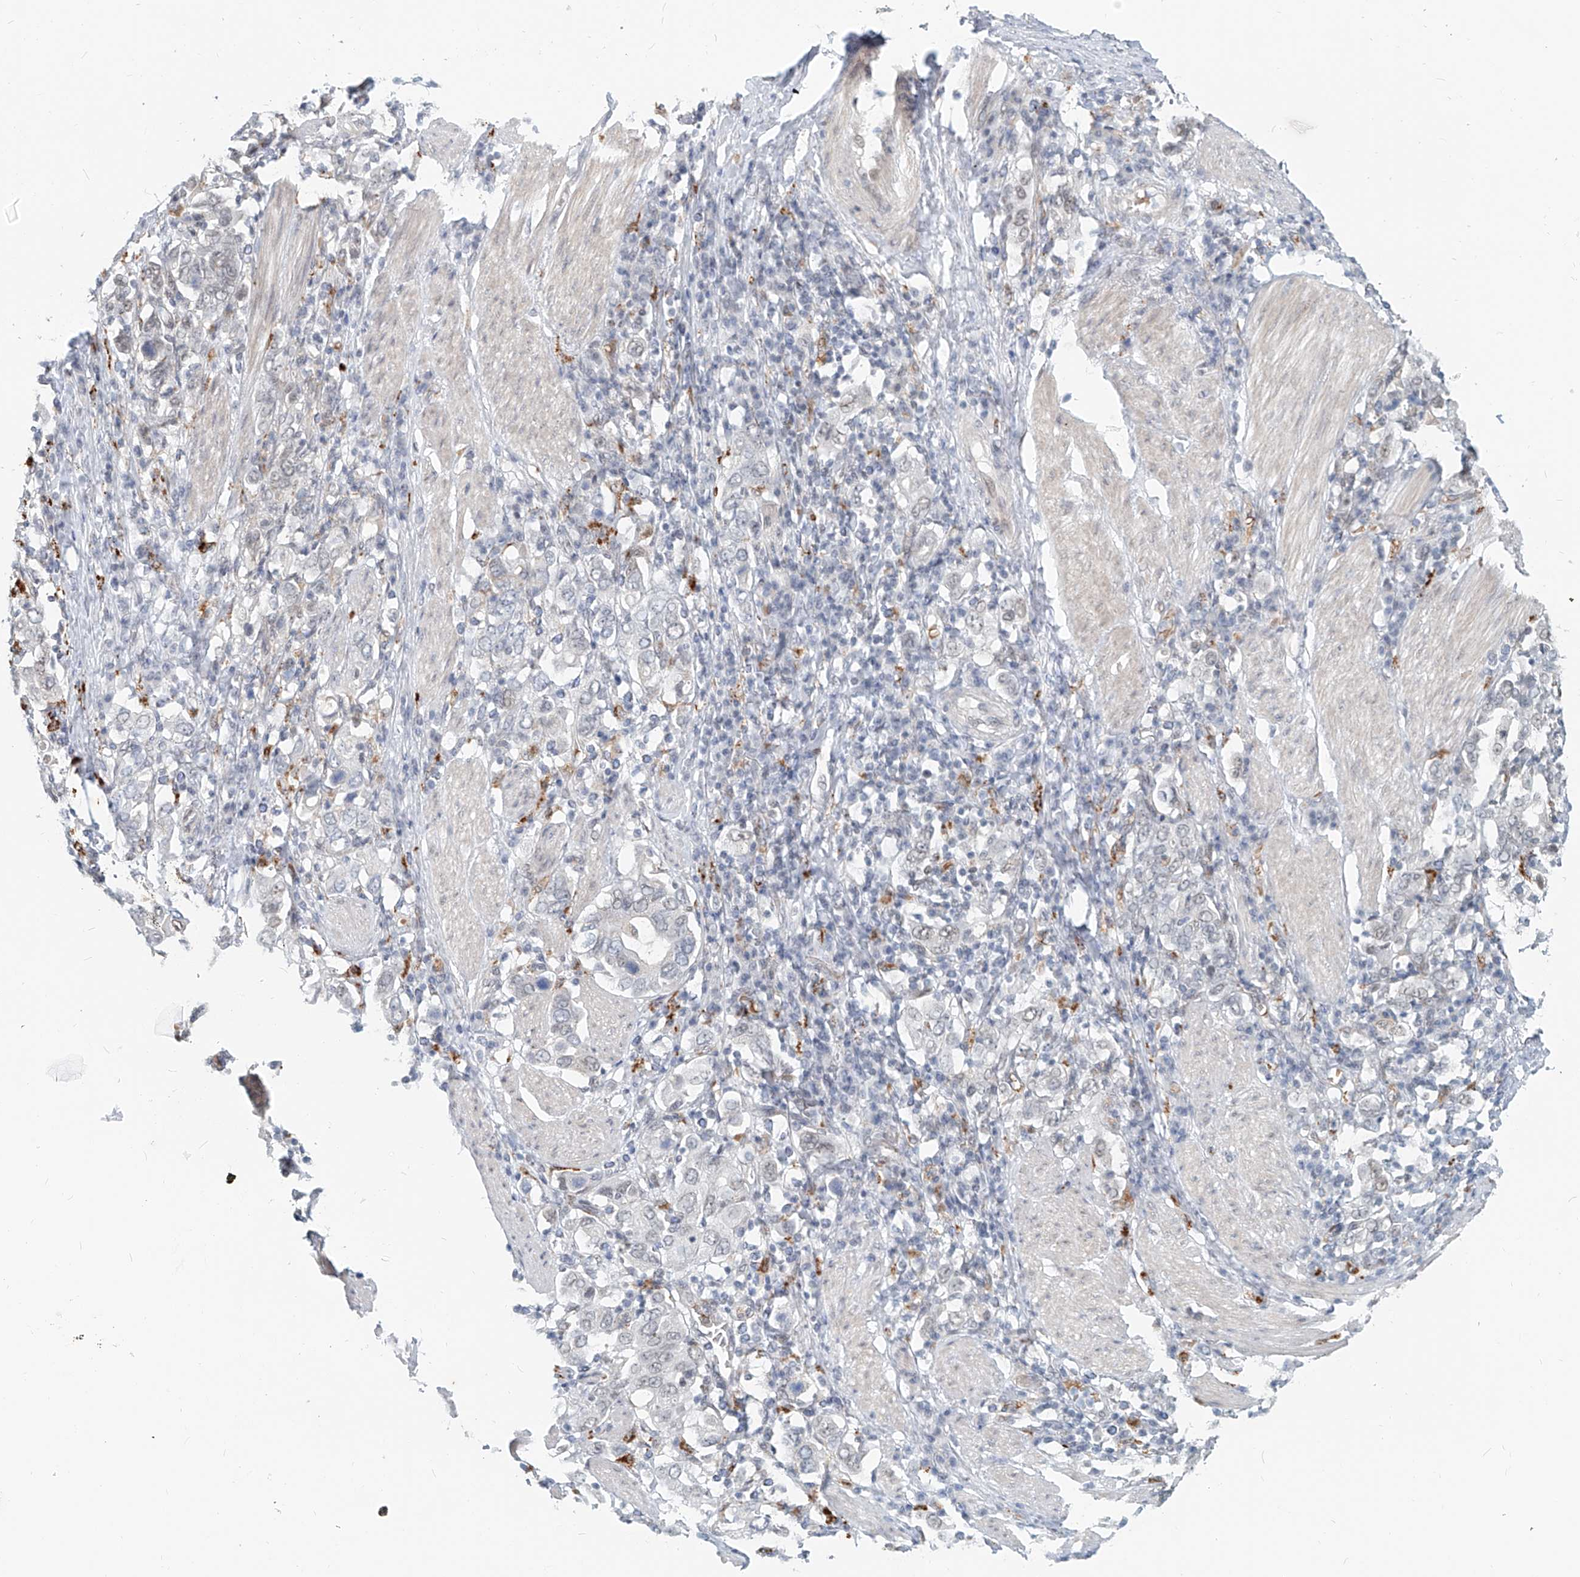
{"staining": {"intensity": "negative", "quantity": "none", "location": "none"}, "tissue": "stomach cancer", "cell_type": "Tumor cells", "image_type": "cancer", "snomed": [{"axis": "morphology", "description": "Adenocarcinoma, NOS"}, {"axis": "topography", "description": "Stomach, upper"}], "caption": "DAB immunohistochemical staining of human stomach cancer demonstrates no significant positivity in tumor cells. The staining is performed using DAB (3,3'-diaminobenzidine) brown chromogen with nuclei counter-stained in using hematoxylin.", "gene": "SASH1", "patient": {"sex": "male", "age": 62}}